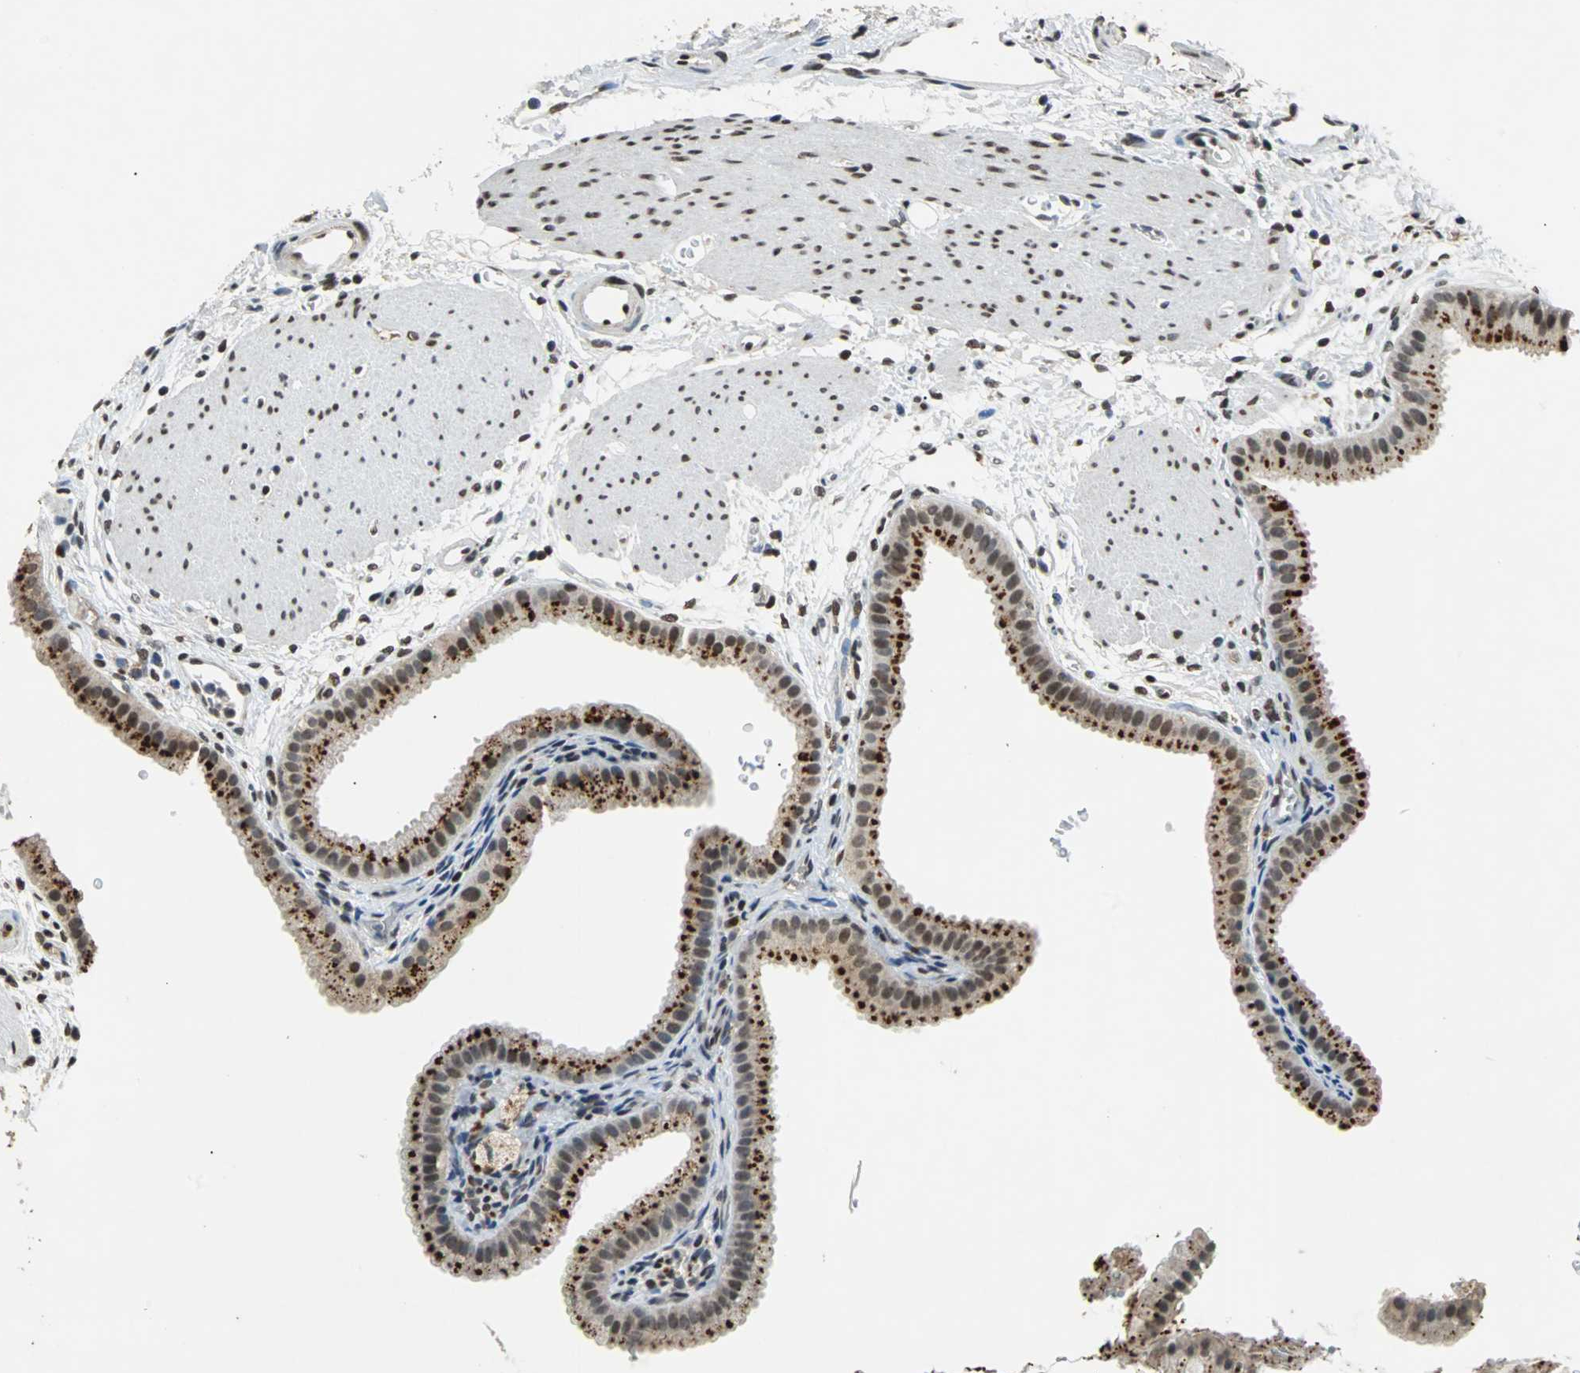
{"staining": {"intensity": "strong", "quantity": ">75%", "location": "cytoplasmic/membranous,nuclear"}, "tissue": "gallbladder", "cell_type": "Glandular cells", "image_type": "normal", "snomed": [{"axis": "morphology", "description": "Normal tissue, NOS"}, {"axis": "topography", "description": "Gallbladder"}], "caption": "About >75% of glandular cells in unremarkable gallbladder display strong cytoplasmic/membranous,nuclear protein staining as visualized by brown immunohistochemical staining.", "gene": "PHC1", "patient": {"sex": "female", "age": 64}}